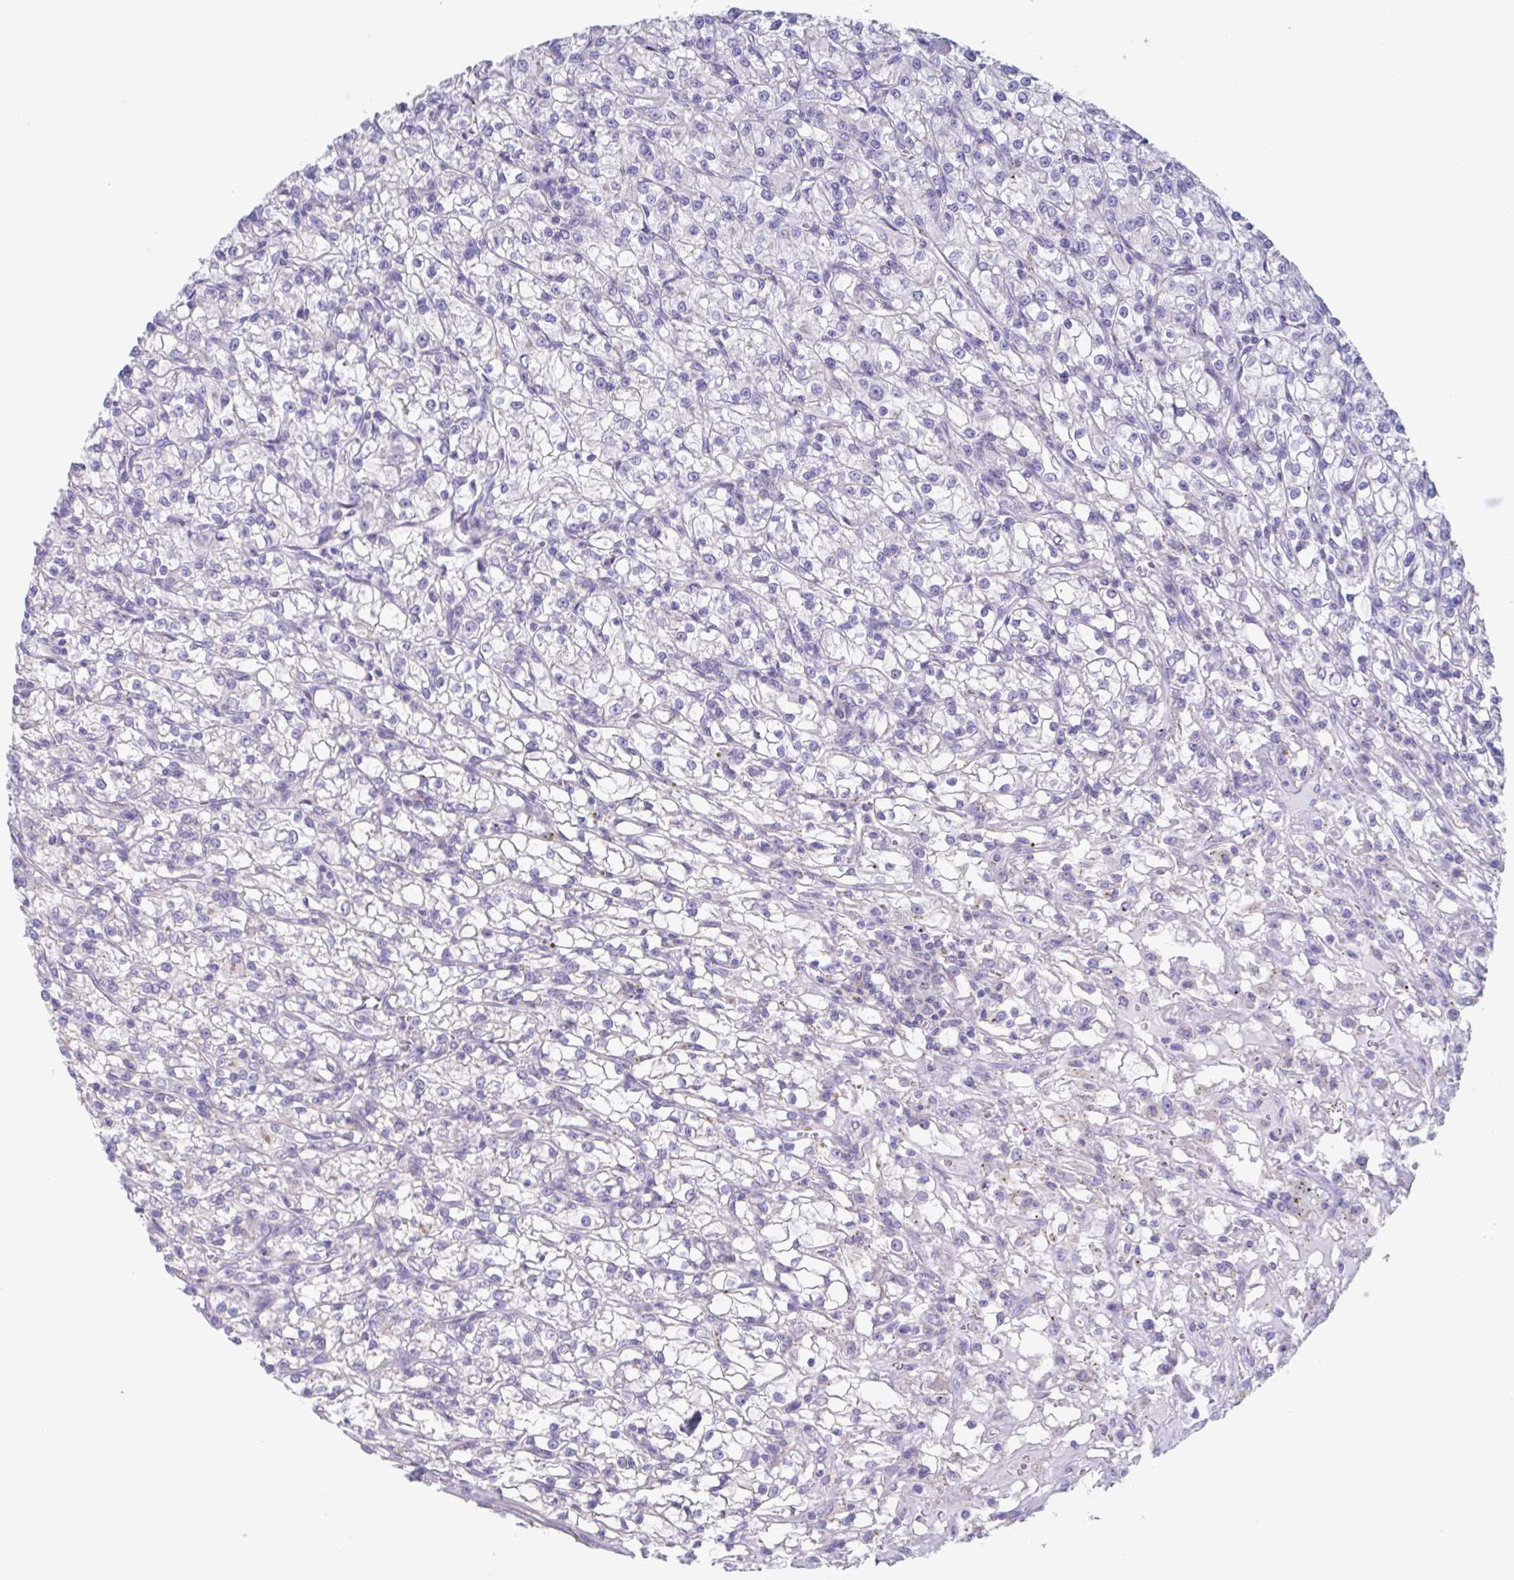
{"staining": {"intensity": "negative", "quantity": "none", "location": "none"}, "tissue": "renal cancer", "cell_type": "Tumor cells", "image_type": "cancer", "snomed": [{"axis": "morphology", "description": "Adenocarcinoma, NOS"}, {"axis": "topography", "description": "Kidney"}], "caption": "Tumor cells are negative for brown protein staining in renal adenocarcinoma. The staining is performed using DAB brown chromogen with nuclei counter-stained in using hematoxylin.", "gene": "CHMP5", "patient": {"sex": "female", "age": 59}}